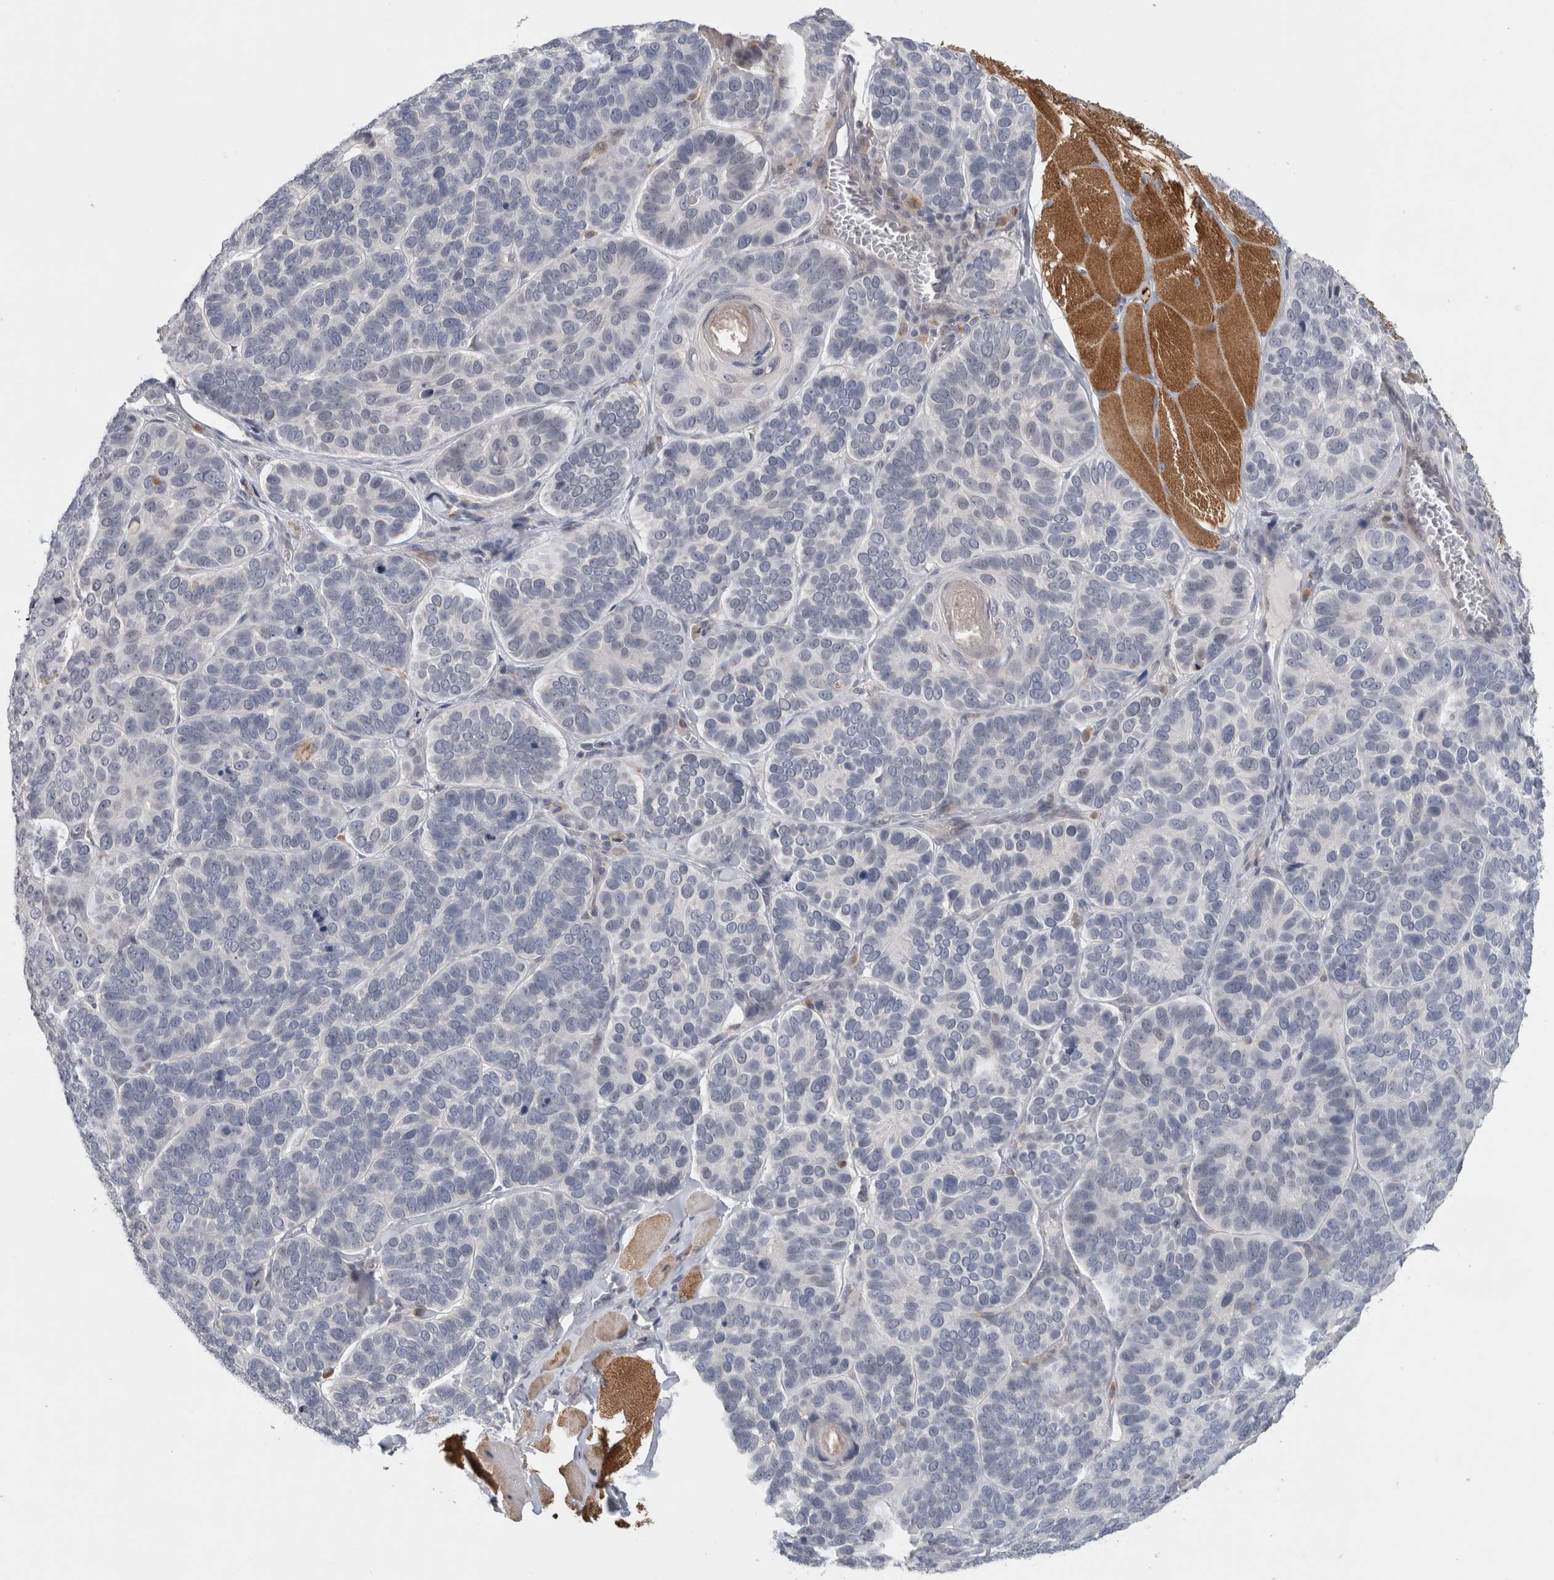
{"staining": {"intensity": "negative", "quantity": "none", "location": "none"}, "tissue": "skin cancer", "cell_type": "Tumor cells", "image_type": "cancer", "snomed": [{"axis": "morphology", "description": "Basal cell carcinoma"}, {"axis": "topography", "description": "Skin"}], "caption": "The photomicrograph exhibits no significant positivity in tumor cells of skin cancer.", "gene": "MGAT1", "patient": {"sex": "male", "age": 62}}